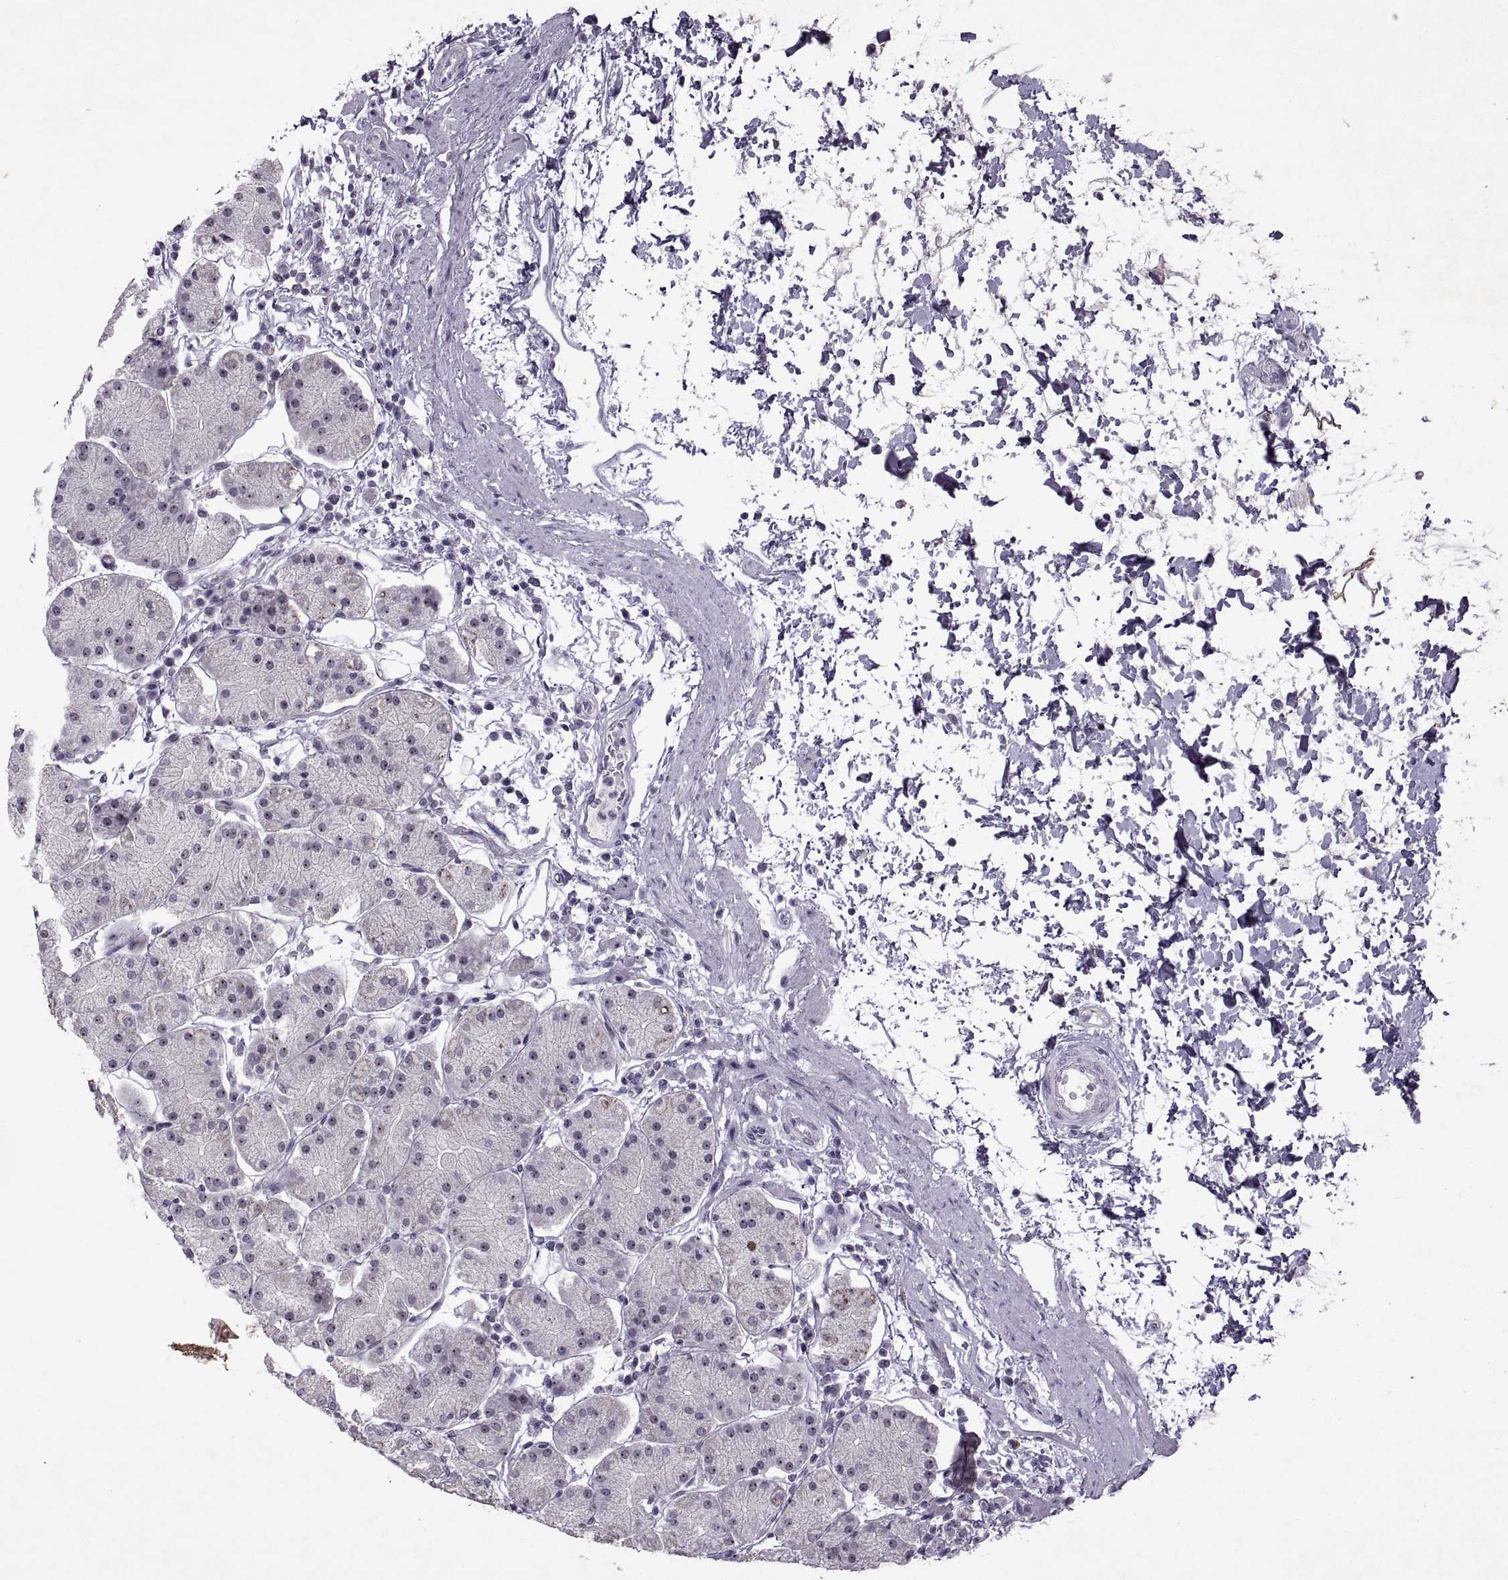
{"staining": {"intensity": "moderate", "quantity": ">75%", "location": "nuclear"}, "tissue": "stomach", "cell_type": "Glandular cells", "image_type": "normal", "snomed": [{"axis": "morphology", "description": "Normal tissue, NOS"}, {"axis": "topography", "description": "Stomach"}], "caption": "Moderate nuclear expression for a protein is appreciated in about >75% of glandular cells of unremarkable stomach using immunohistochemistry.", "gene": "SINHCAF", "patient": {"sex": "male", "age": 54}}